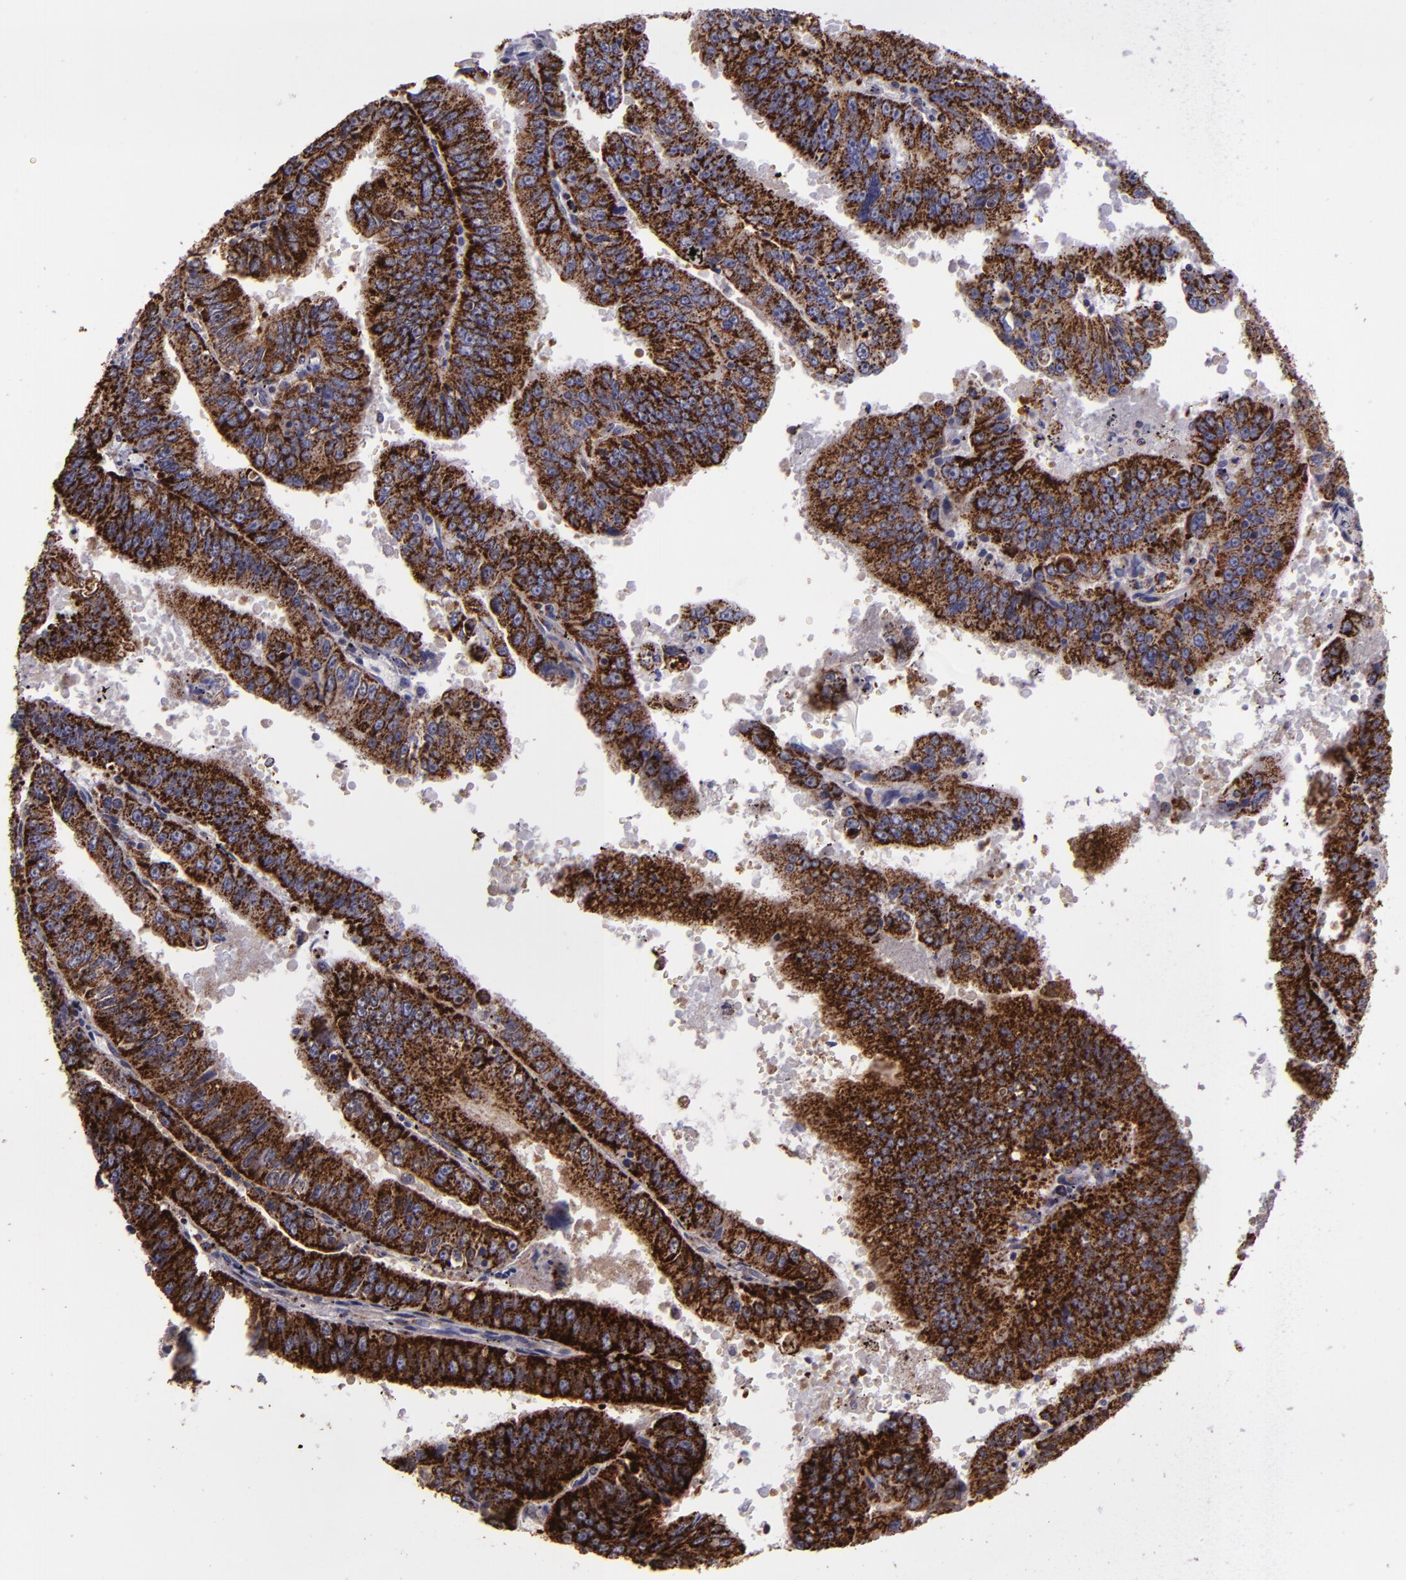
{"staining": {"intensity": "strong", "quantity": ">75%", "location": "cytoplasmic/membranous"}, "tissue": "endometrial cancer", "cell_type": "Tumor cells", "image_type": "cancer", "snomed": [{"axis": "morphology", "description": "Adenocarcinoma, NOS"}, {"axis": "topography", "description": "Endometrium"}], "caption": "Tumor cells exhibit strong cytoplasmic/membranous expression in about >75% of cells in endometrial cancer (adenocarcinoma).", "gene": "HSPD1", "patient": {"sex": "female", "age": 66}}